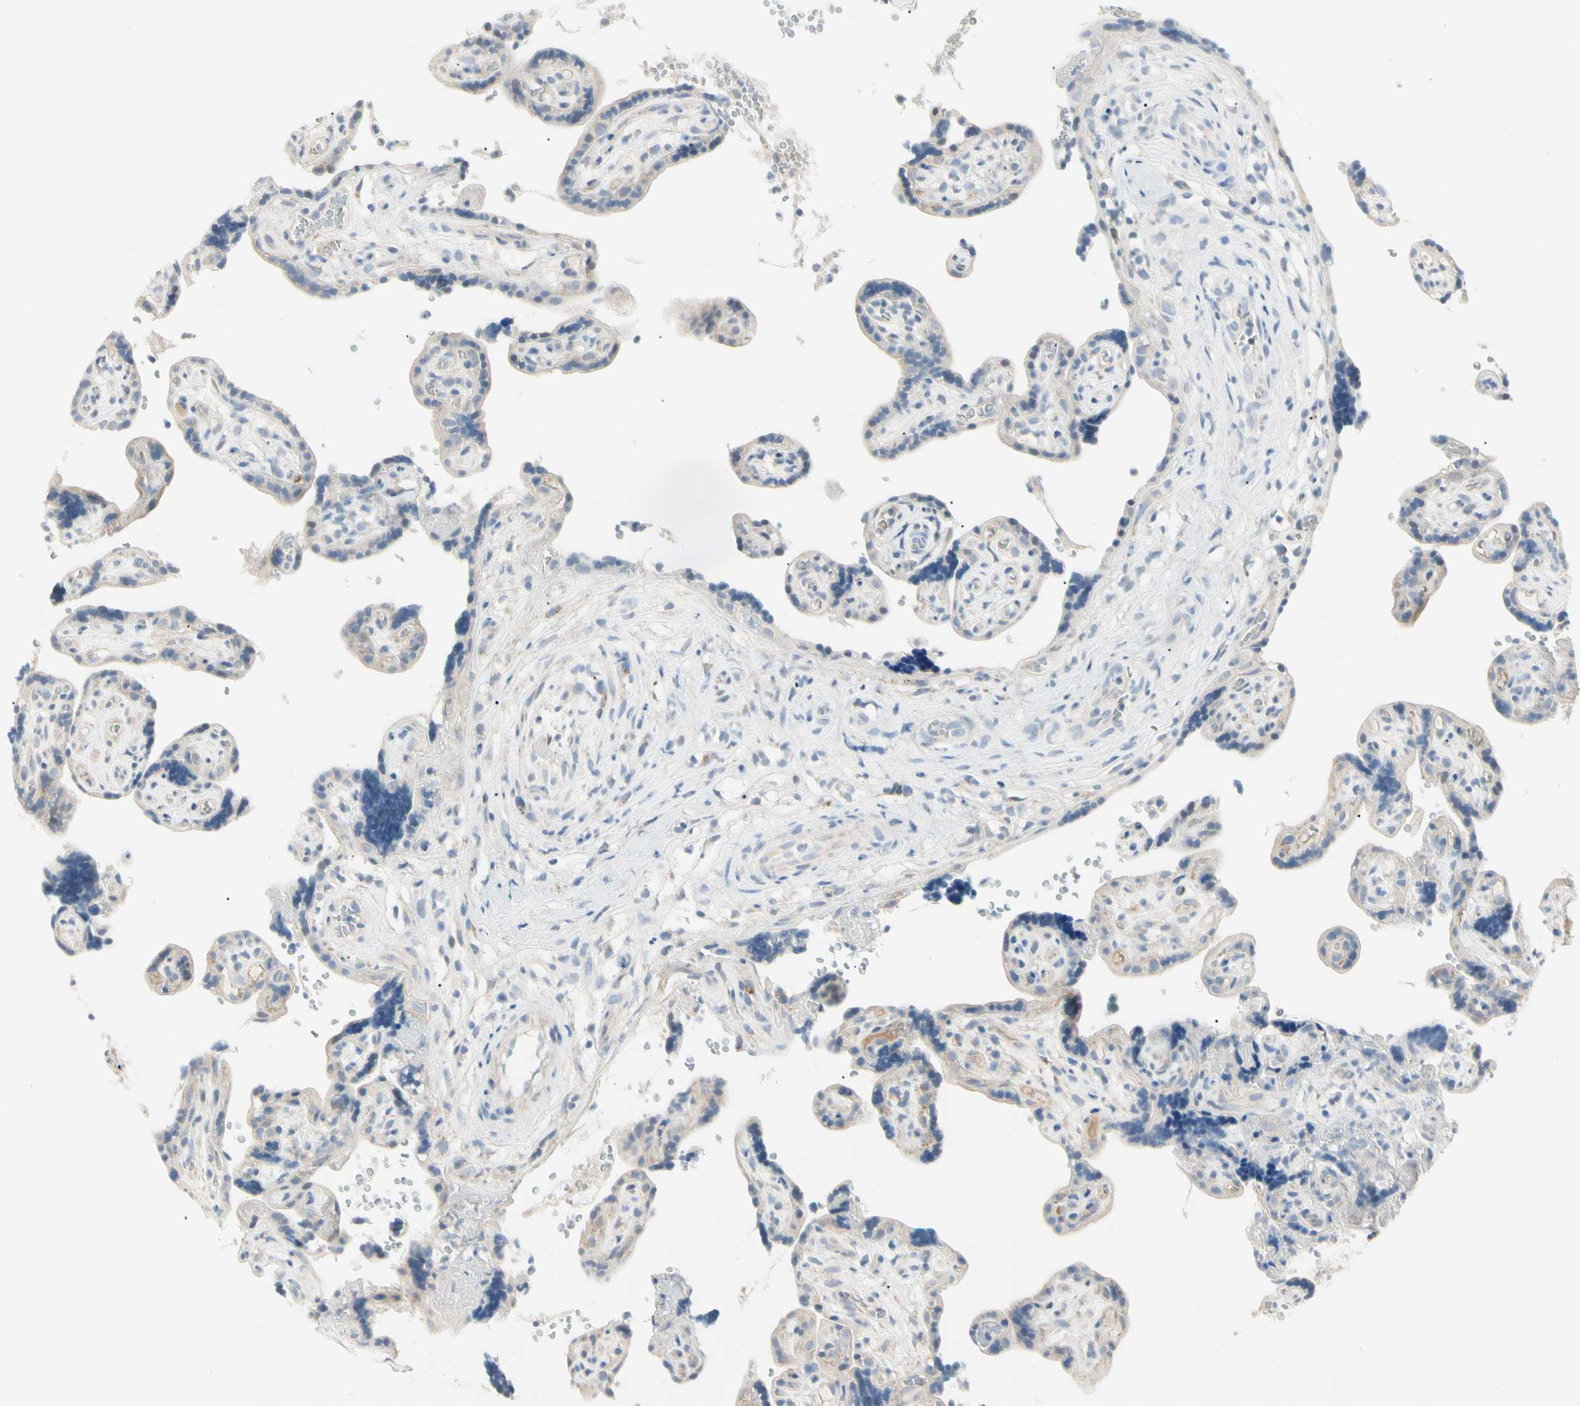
{"staining": {"intensity": "moderate", "quantity": ">75%", "location": "cytoplasmic/membranous"}, "tissue": "placenta", "cell_type": "Trophoblastic cells", "image_type": "normal", "snomed": [{"axis": "morphology", "description": "Normal tissue, NOS"}, {"axis": "topography", "description": "Placenta"}], "caption": "Protein analysis of unremarkable placenta exhibits moderate cytoplasmic/membranous expression in about >75% of trophoblastic cells.", "gene": "ALDH18A1", "patient": {"sex": "female", "age": 30}}